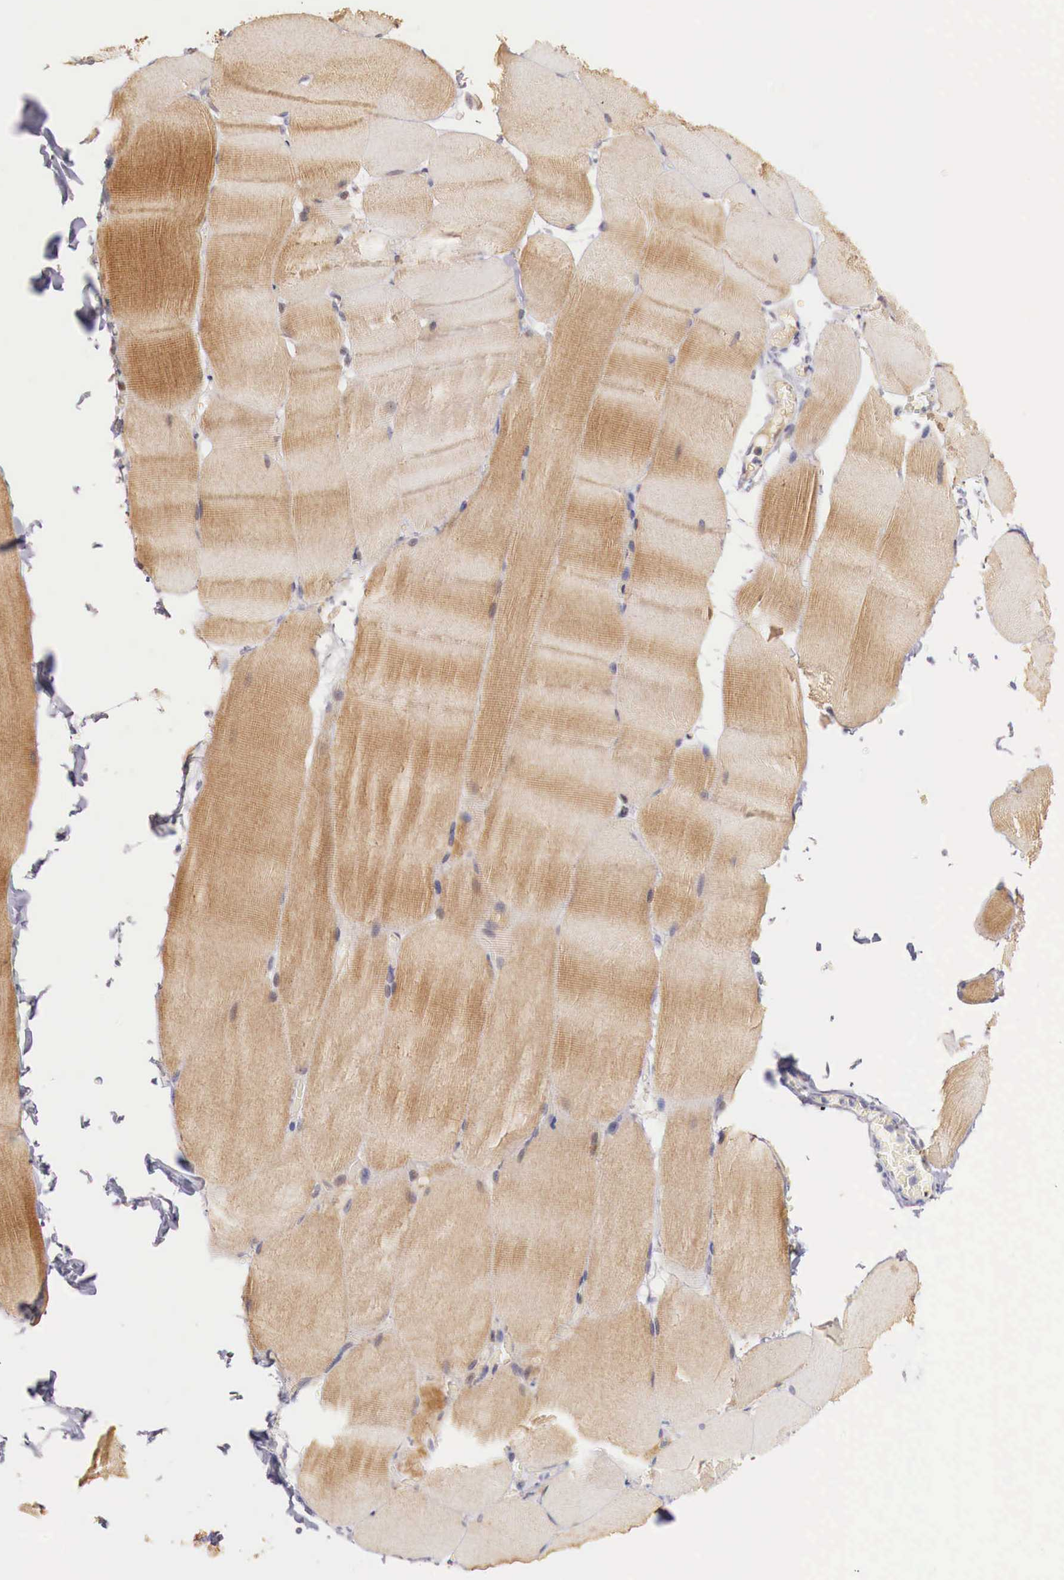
{"staining": {"intensity": "moderate", "quantity": "25%-75%", "location": "cytoplasmic/membranous"}, "tissue": "skeletal muscle", "cell_type": "Myocytes", "image_type": "normal", "snomed": [{"axis": "morphology", "description": "Normal tissue, NOS"}, {"axis": "topography", "description": "Skeletal muscle"}], "caption": "DAB immunohistochemical staining of benign skeletal muscle displays moderate cytoplasmic/membranous protein expression in approximately 25%-75% of myocytes.", "gene": "CLCN5", "patient": {"sex": "male", "age": 71}}